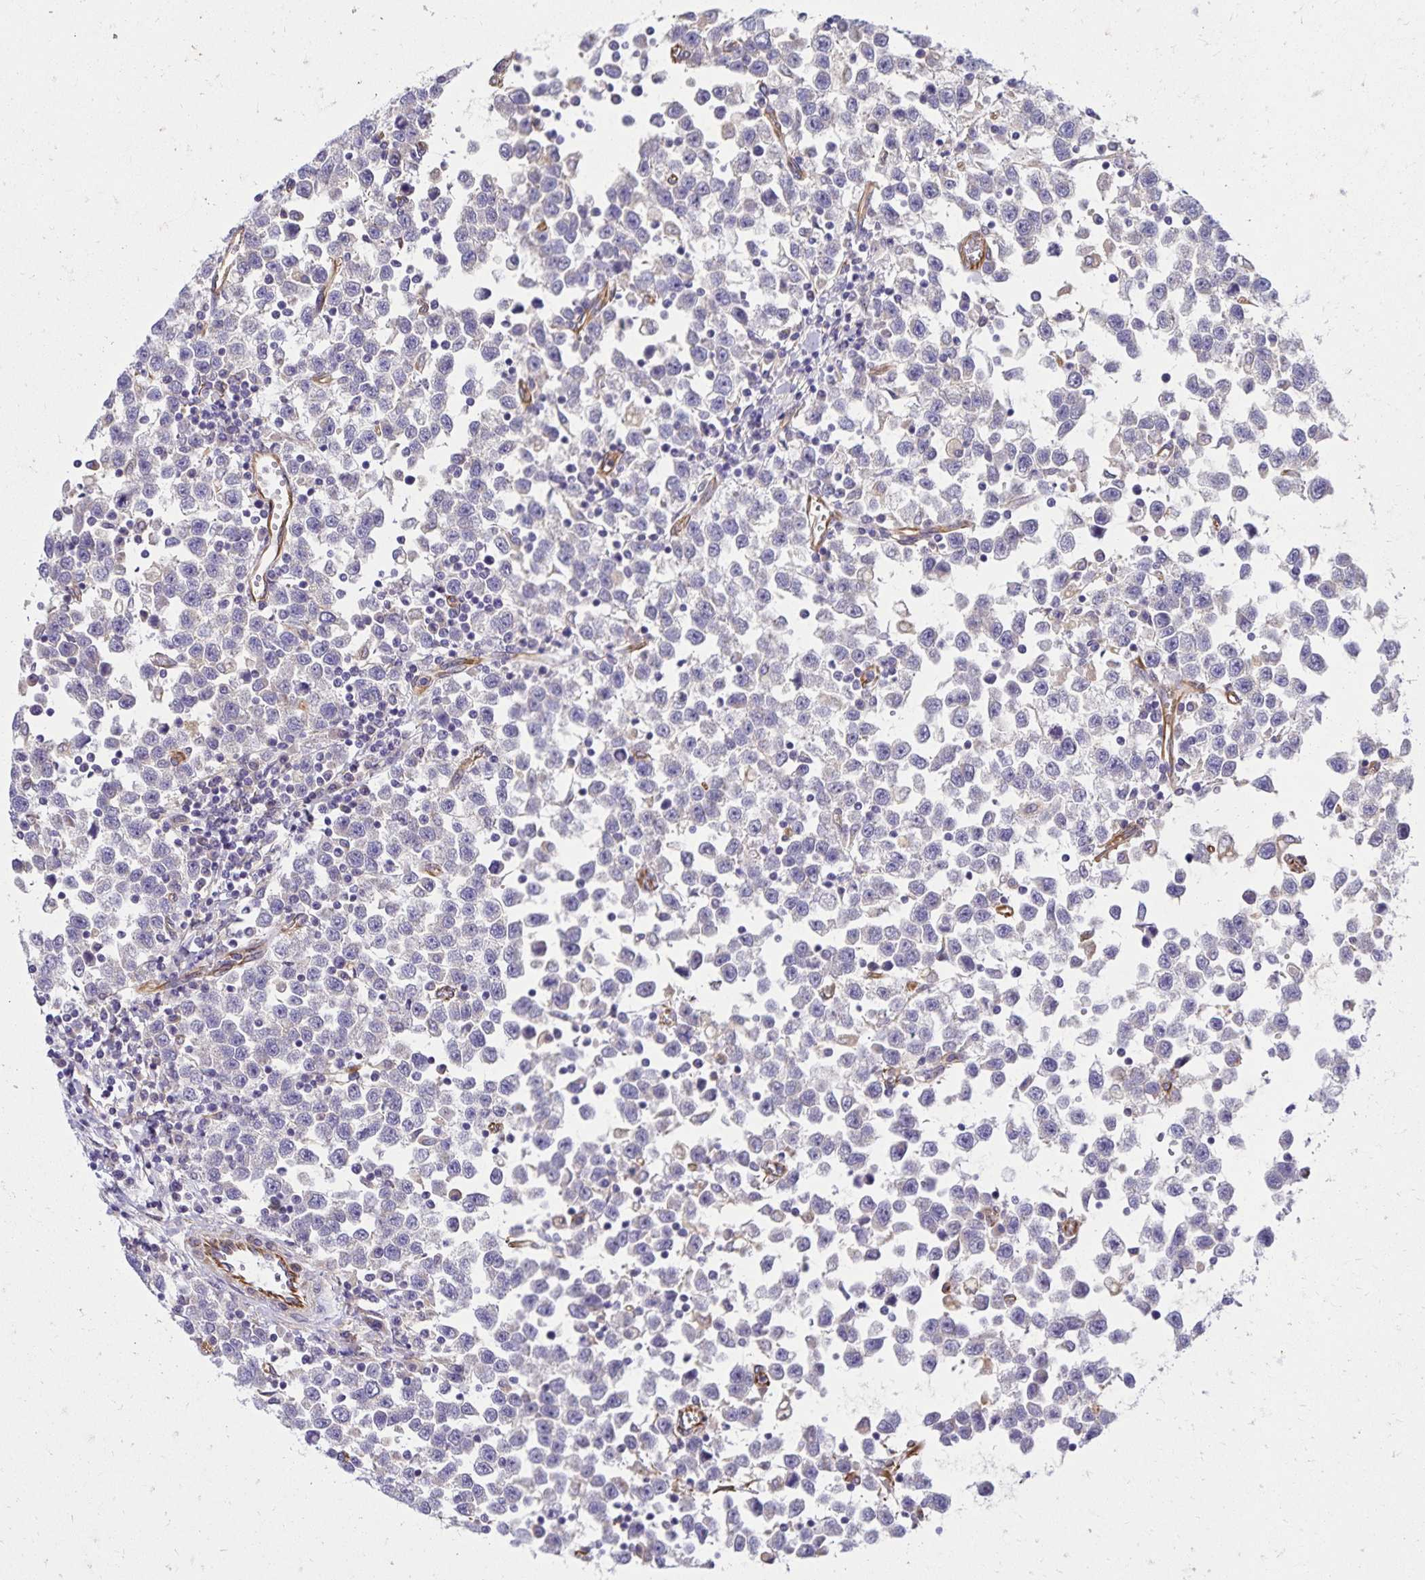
{"staining": {"intensity": "weak", "quantity": "<25%", "location": "cytoplasmic/membranous"}, "tissue": "testis cancer", "cell_type": "Tumor cells", "image_type": "cancer", "snomed": [{"axis": "morphology", "description": "Seminoma, NOS"}, {"axis": "topography", "description": "Testis"}], "caption": "Tumor cells show no significant protein expression in testis seminoma. (DAB (3,3'-diaminobenzidine) immunohistochemistry, high magnification).", "gene": "TRPV6", "patient": {"sex": "male", "age": 34}}